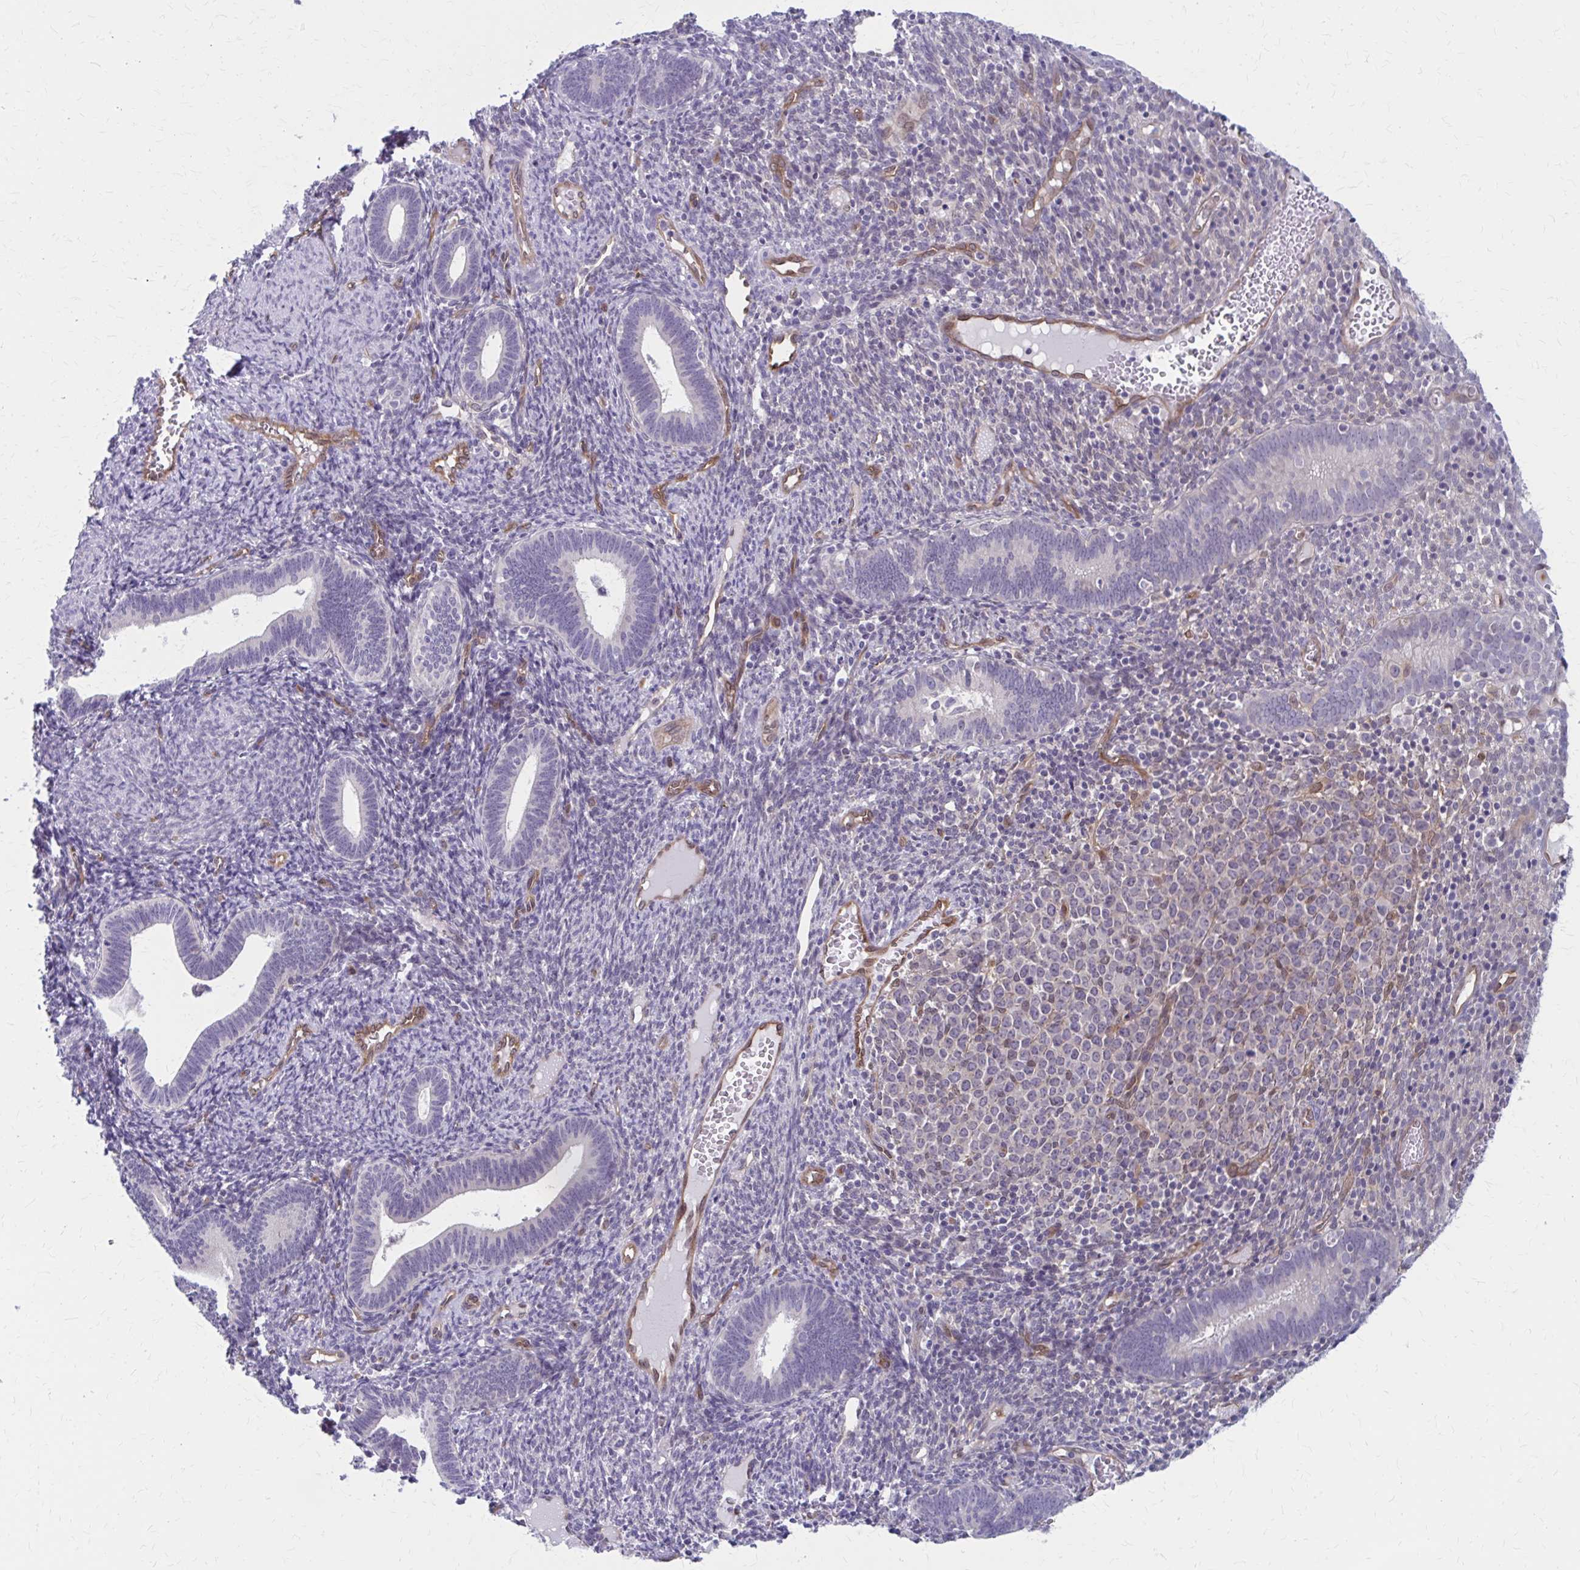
{"staining": {"intensity": "negative", "quantity": "none", "location": "none"}, "tissue": "endometrium", "cell_type": "Cells in endometrial stroma", "image_type": "normal", "snomed": [{"axis": "morphology", "description": "Normal tissue, NOS"}, {"axis": "topography", "description": "Endometrium"}], "caption": "An image of endometrium stained for a protein displays no brown staining in cells in endometrial stroma.", "gene": "CLIC2", "patient": {"sex": "female", "age": 41}}